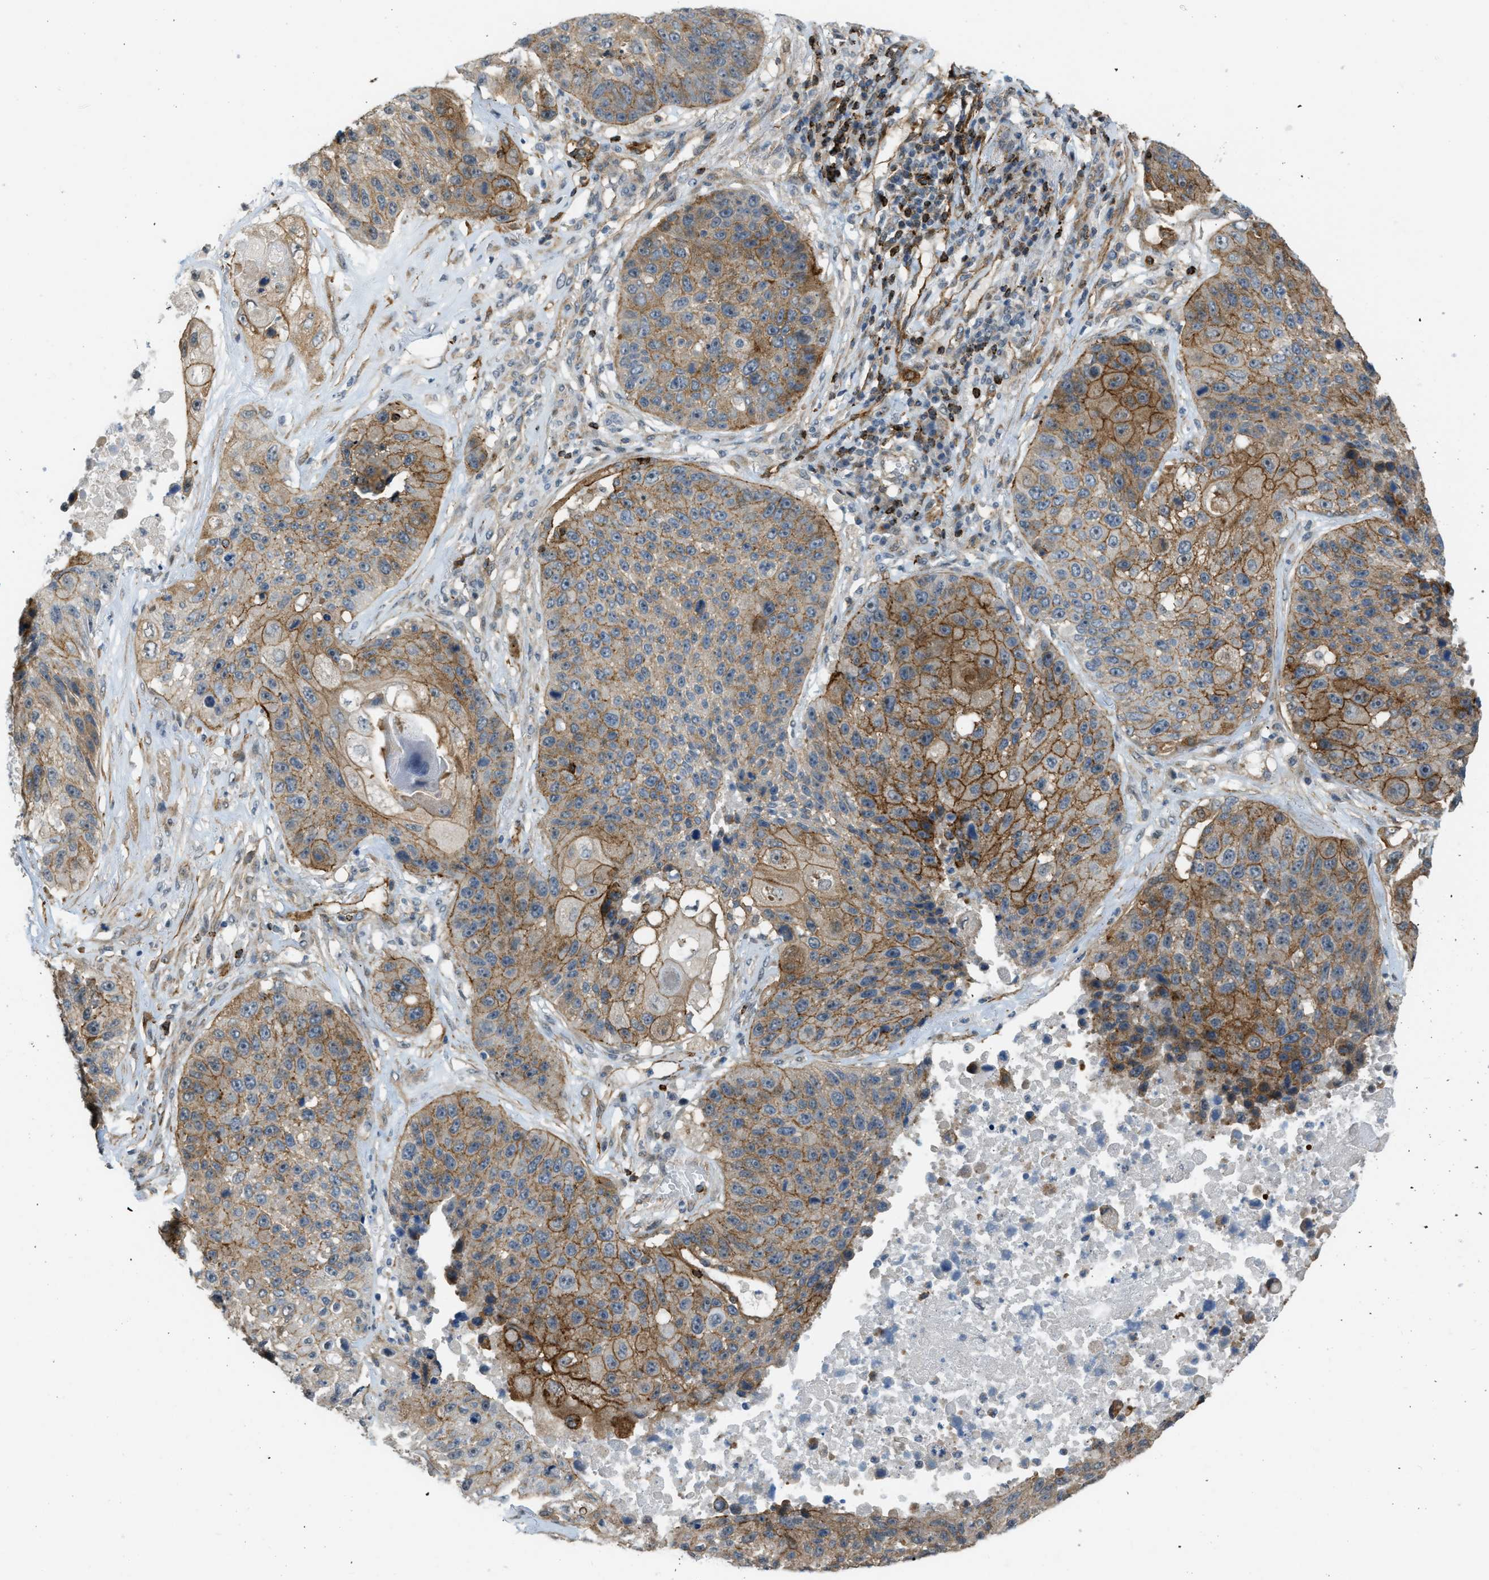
{"staining": {"intensity": "moderate", "quantity": ">75%", "location": "cytoplasmic/membranous"}, "tissue": "lung cancer", "cell_type": "Tumor cells", "image_type": "cancer", "snomed": [{"axis": "morphology", "description": "Squamous cell carcinoma, NOS"}, {"axis": "topography", "description": "Lung"}], "caption": "An immunohistochemistry (IHC) image of tumor tissue is shown. Protein staining in brown highlights moderate cytoplasmic/membranous positivity in squamous cell carcinoma (lung) within tumor cells. The protein is shown in brown color, while the nuclei are stained blue.", "gene": "KIAA1671", "patient": {"sex": "male", "age": 61}}